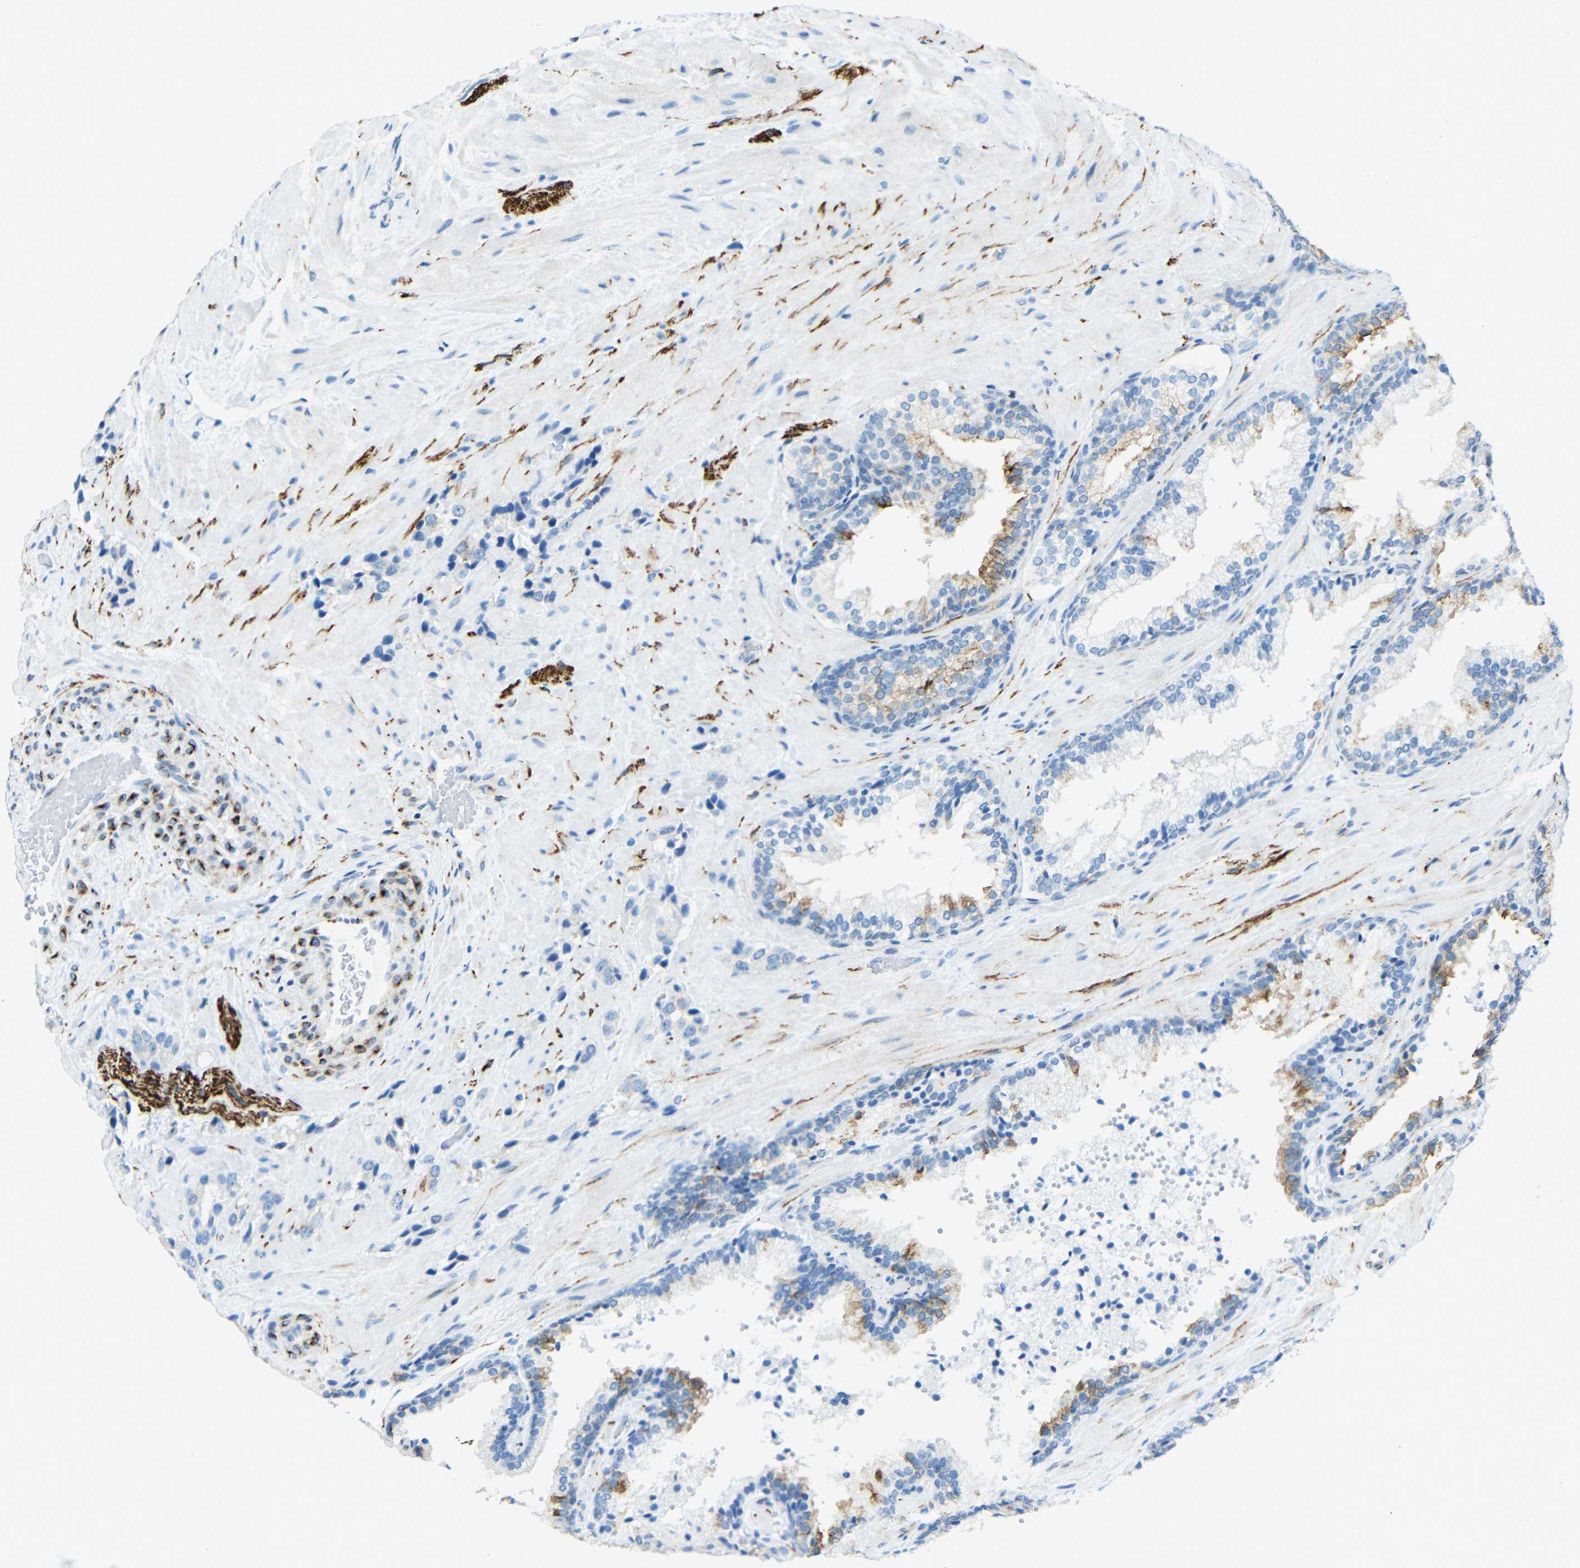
{"staining": {"intensity": "moderate", "quantity": "25%-75%", "location": "cytoplasmic/membranous"}, "tissue": "prostate cancer", "cell_type": "Tumor cells", "image_type": "cancer", "snomed": [{"axis": "morphology", "description": "Adenocarcinoma, High grade"}, {"axis": "topography", "description": "Prostate"}], "caption": "Immunohistochemistry (IHC) photomicrograph of high-grade adenocarcinoma (prostate) stained for a protein (brown), which displays medium levels of moderate cytoplasmic/membranous positivity in about 25%-75% of tumor cells.", "gene": "TUBB4B", "patient": {"sex": "male", "age": 64}}